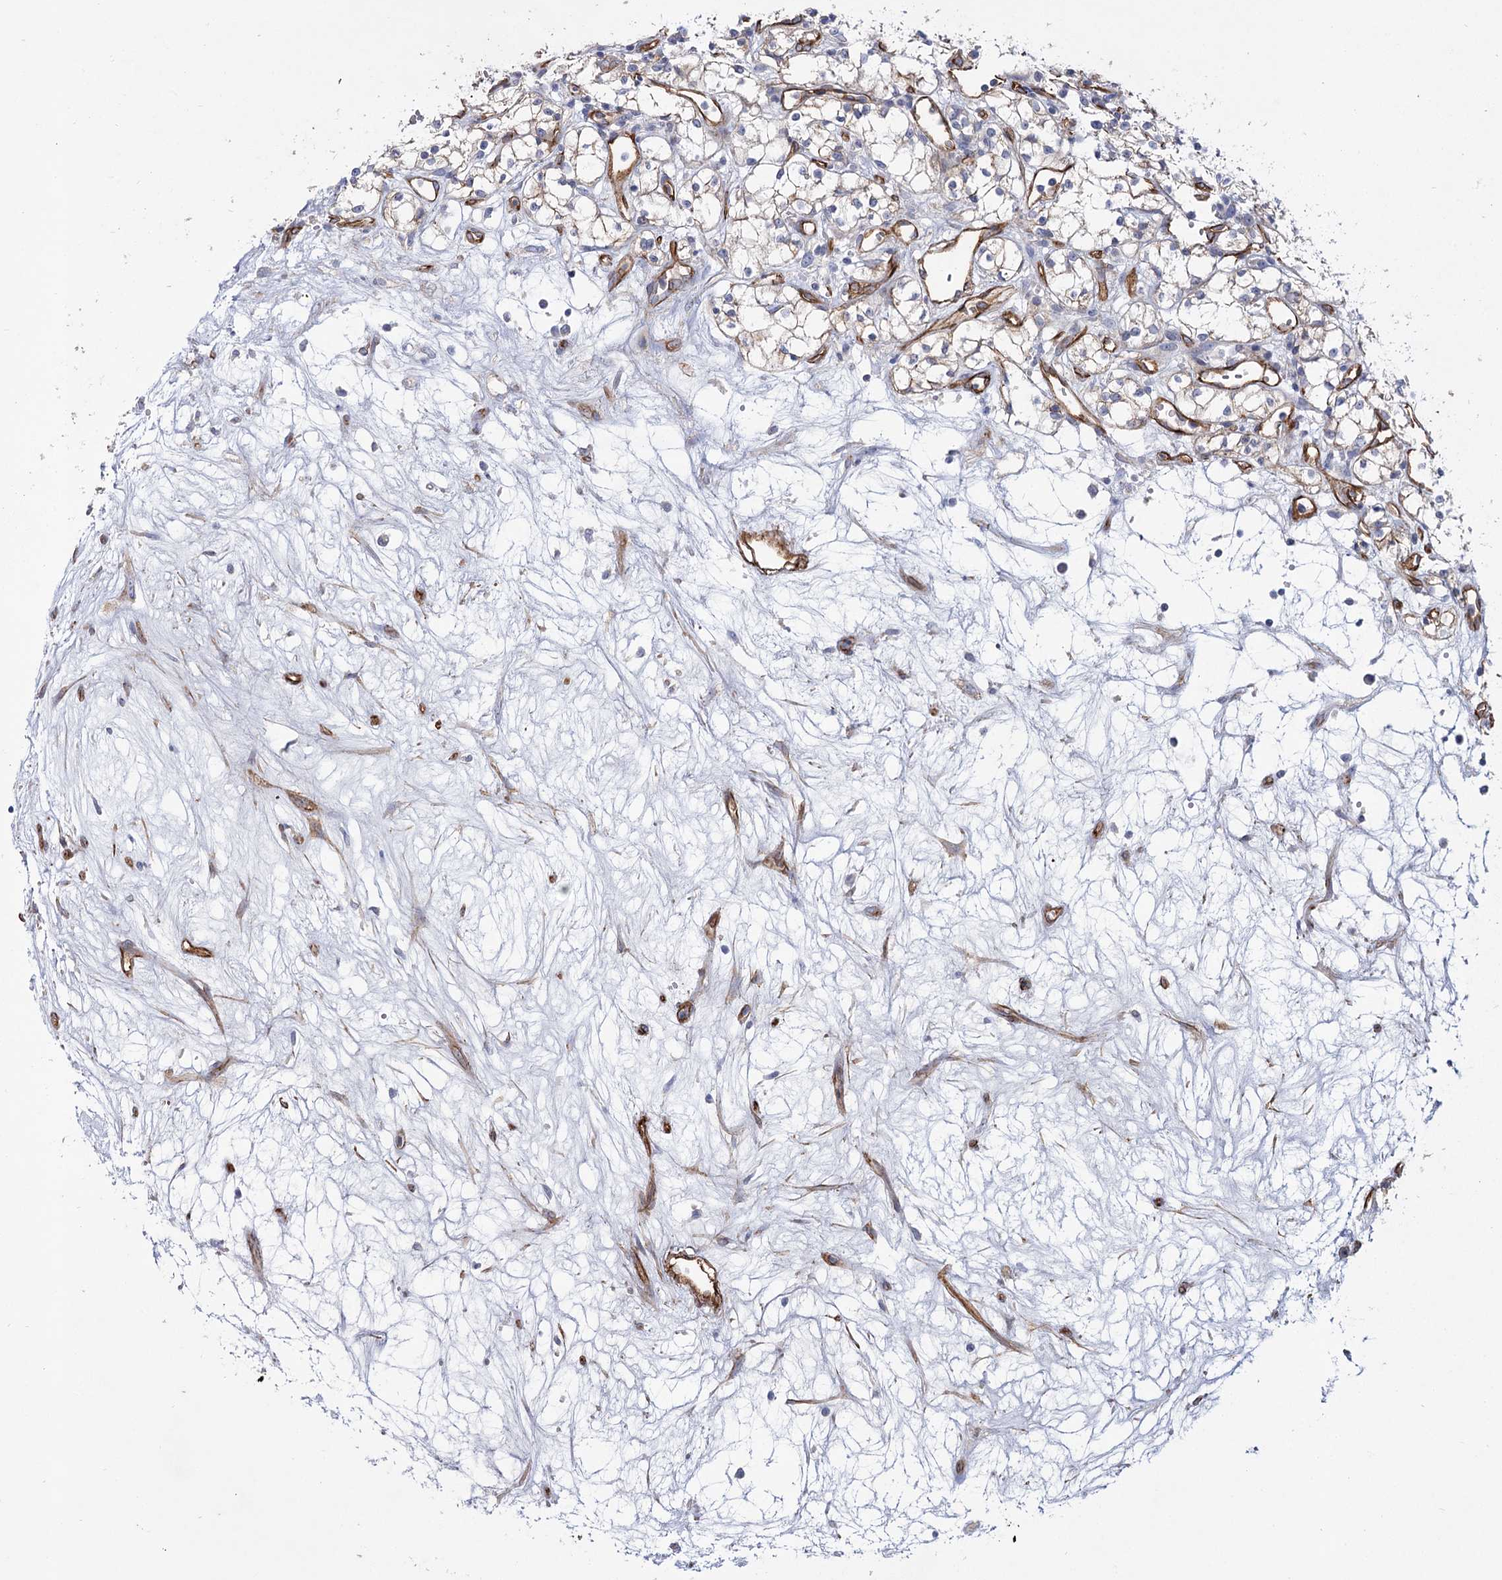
{"staining": {"intensity": "negative", "quantity": "none", "location": "none"}, "tissue": "renal cancer", "cell_type": "Tumor cells", "image_type": "cancer", "snomed": [{"axis": "morphology", "description": "Adenocarcinoma, NOS"}, {"axis": "topography", "description": "Kidney"}], "caption": "IHC of human renal adenocarcinoma reveals no staining in tumor cells.", "gene": "TMEM164", "patient": {"sex": "male", "age": 59}}